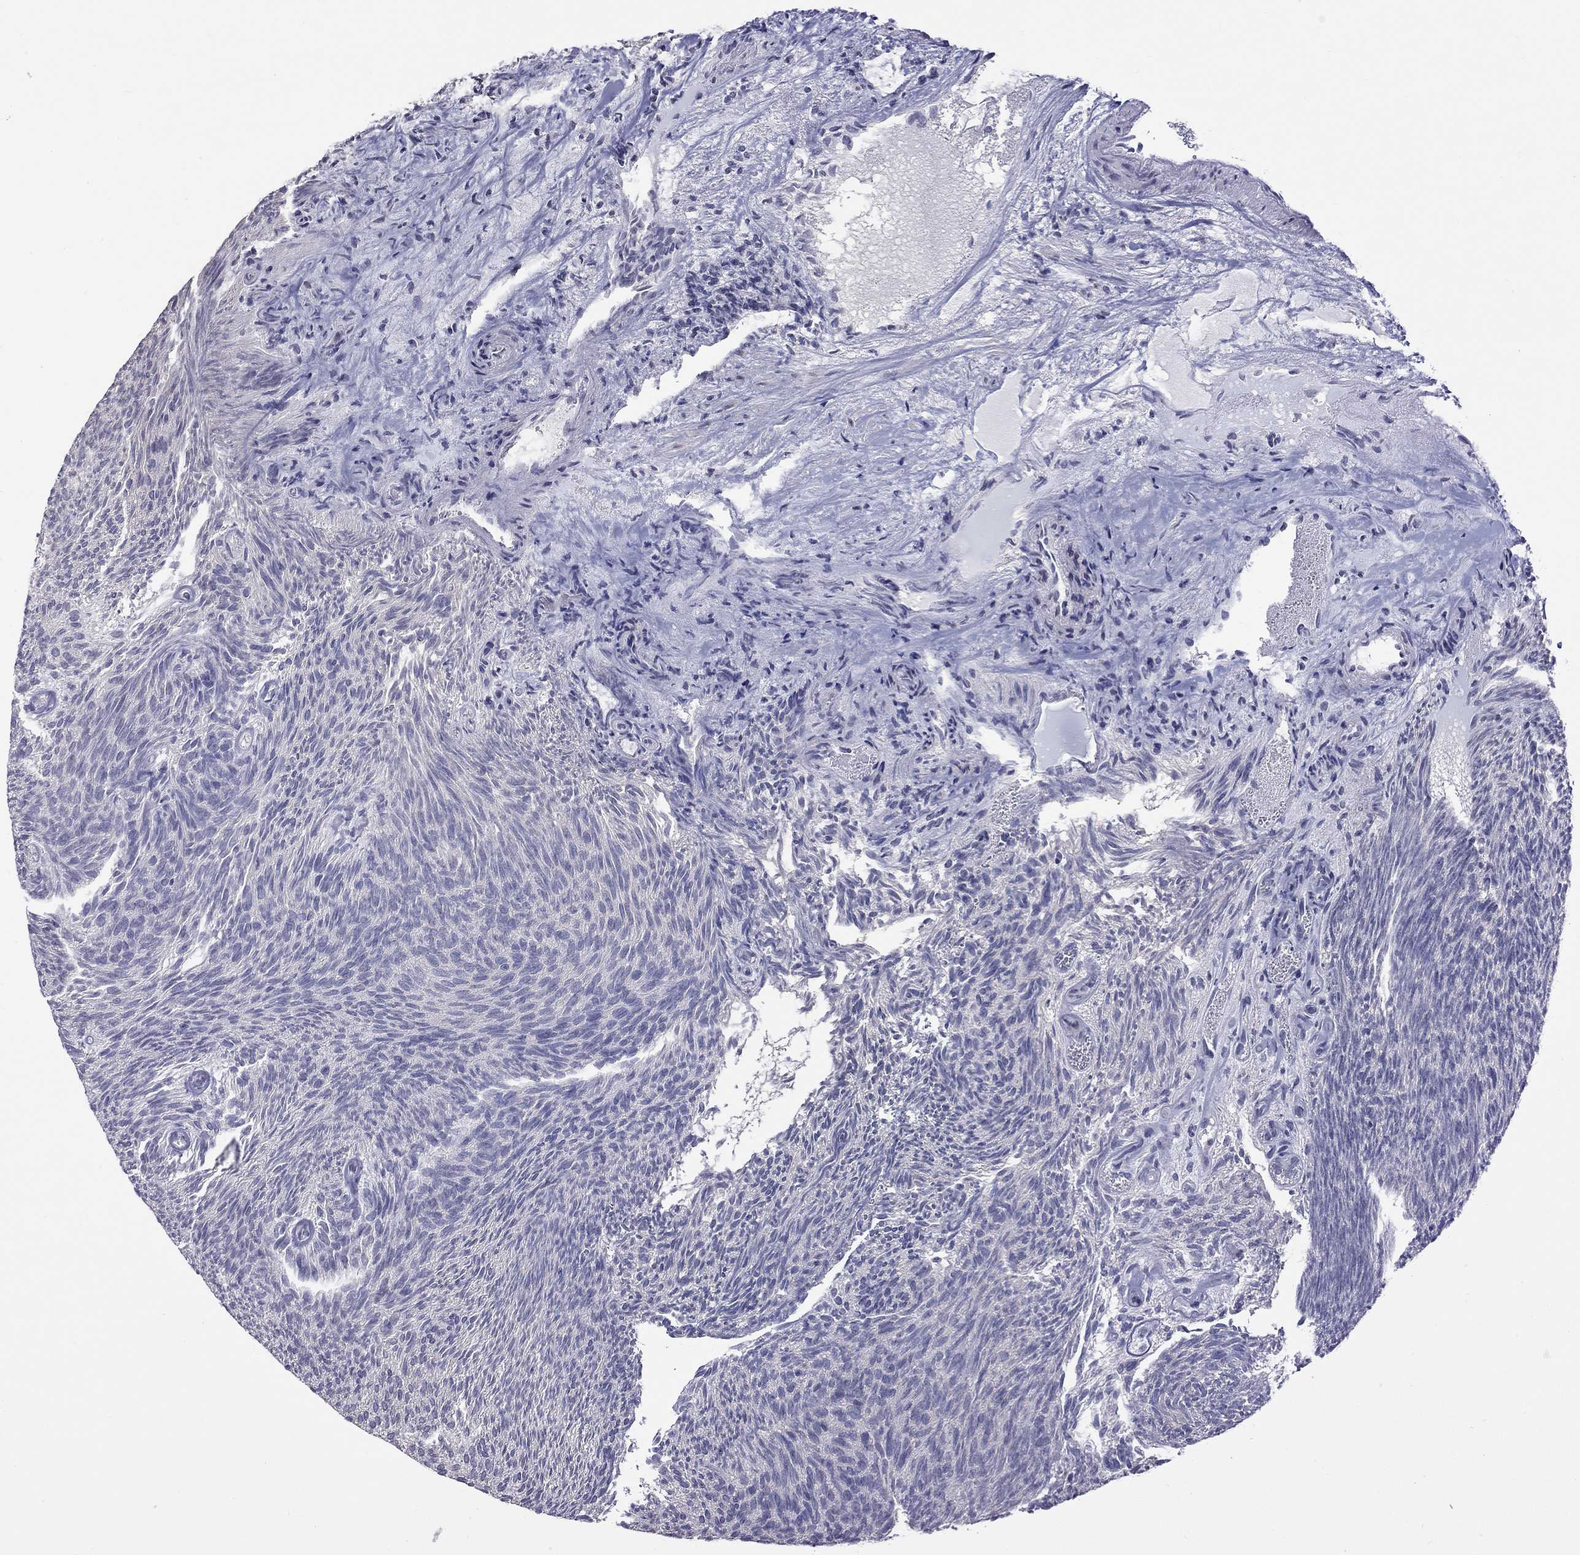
{"staining": {"intensity": "negative", "quantity": "none", "location": "none"}, "tissue": "urothelial cancer", "cell_type": "Tumor cells", "image_type": "cancer", "snomed": [{"axis": "morphology", "description": "Urothelial carcinoma, Low grade"}, {"axis": "topography", "description": "Urinary bladder"}], "caption": "Low-grade urothelial carcinoma was stained to show a protein in brown. There is no significant positivity in tumor cells.", "gene": "HES5", "patient": {"sex": "male", "age": 77}}